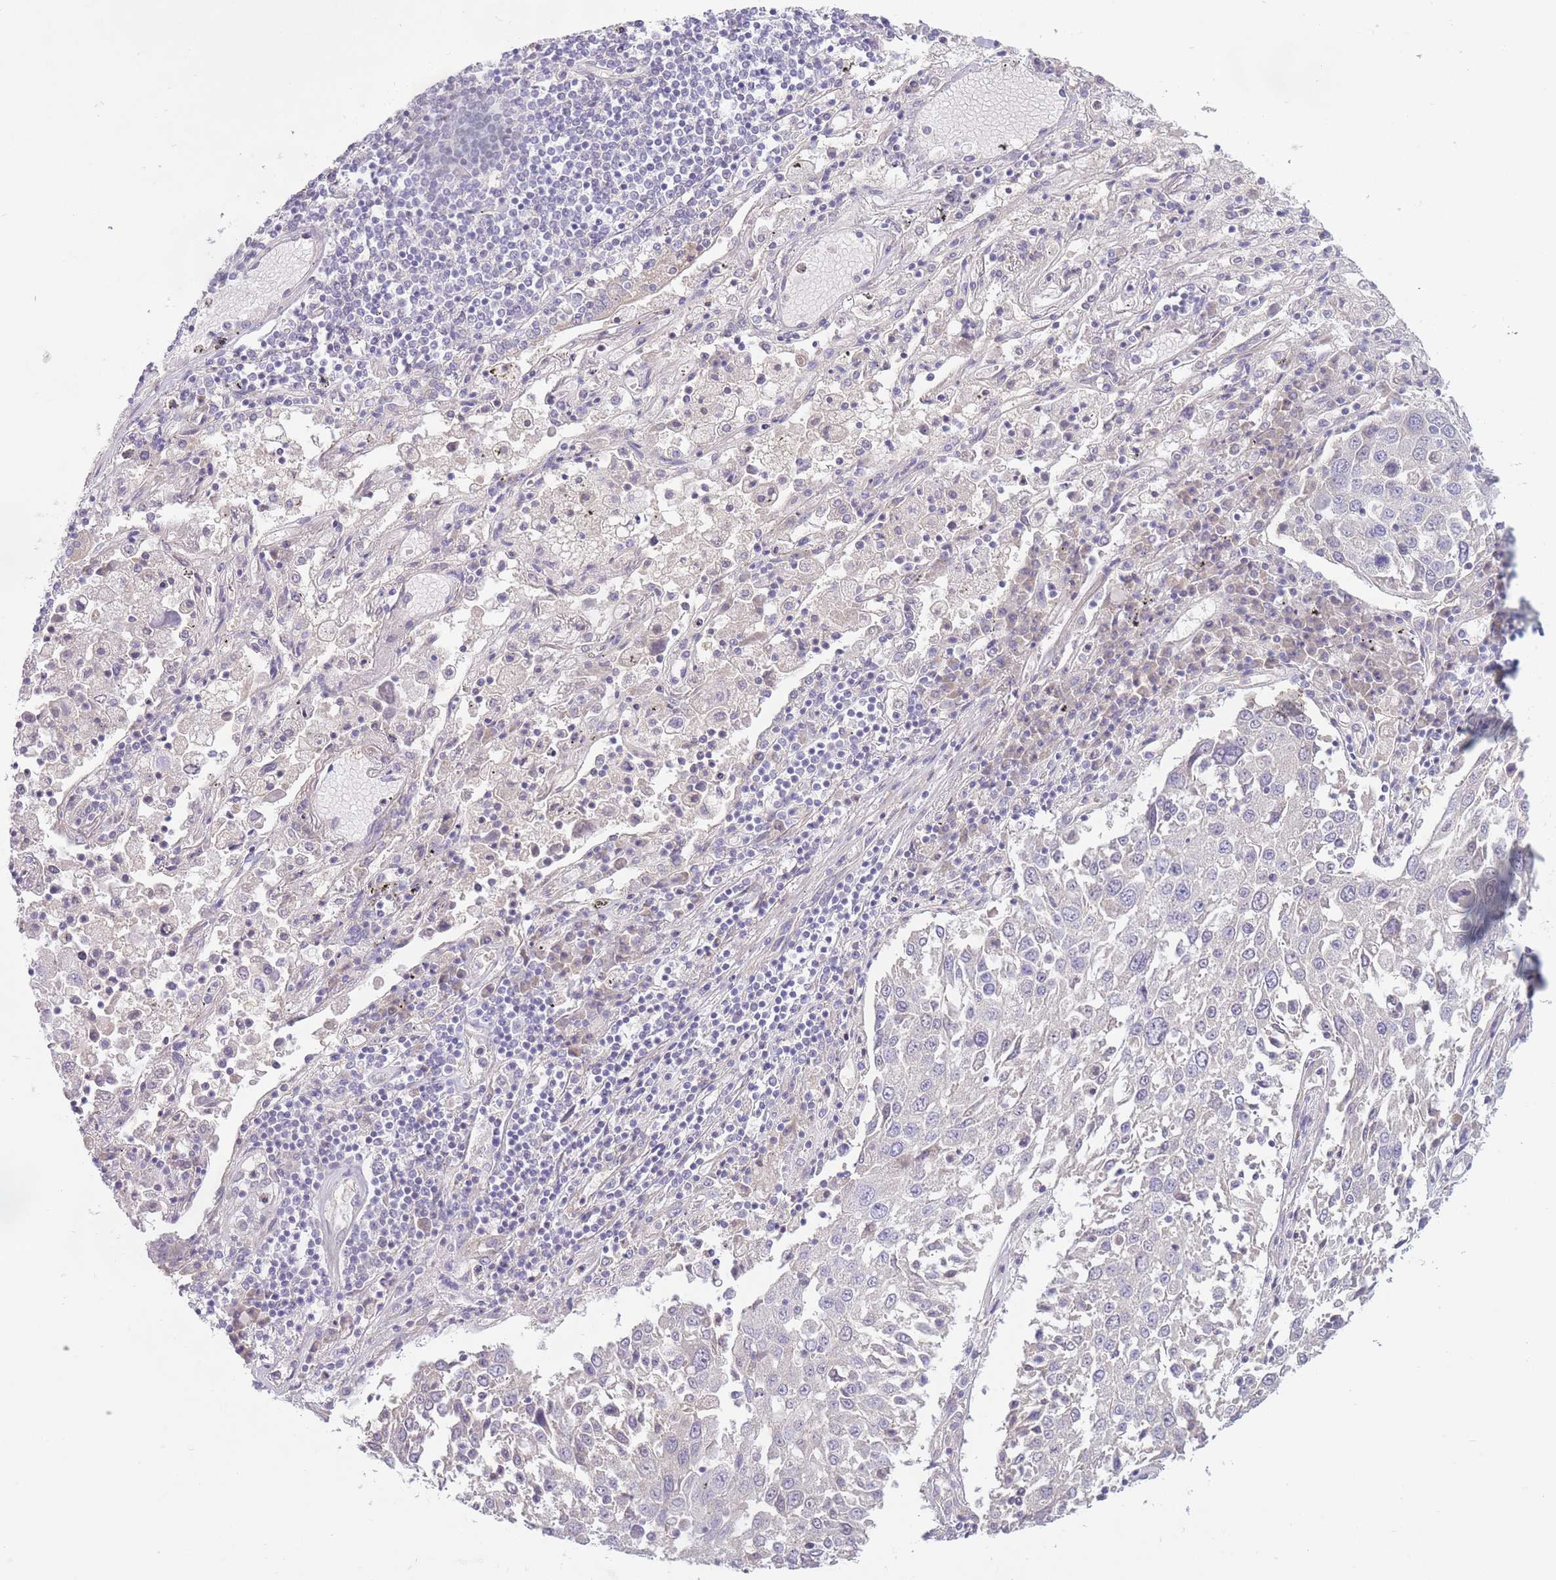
{"staining": {"intensity": "negative", "quantity": "none", "location": "none"}, "tissue": "lung cancer", "cell_type": "Tumor cells", "image_type": "cancer", "snomed": [{"axis": "morphology", "description": "Squamous cell carcinoma, NOS"}, {"axis": "topography", "description": "Lung"}], "caption": "This histopathology image is of lung cancer stained with immunohistochemistry to label a protein in brown with the nuclei are counter-stained blue. There is no expression in tumor cells.", "gene": "PNPLA5", "patient": {"sex": "male", "age": 65}}